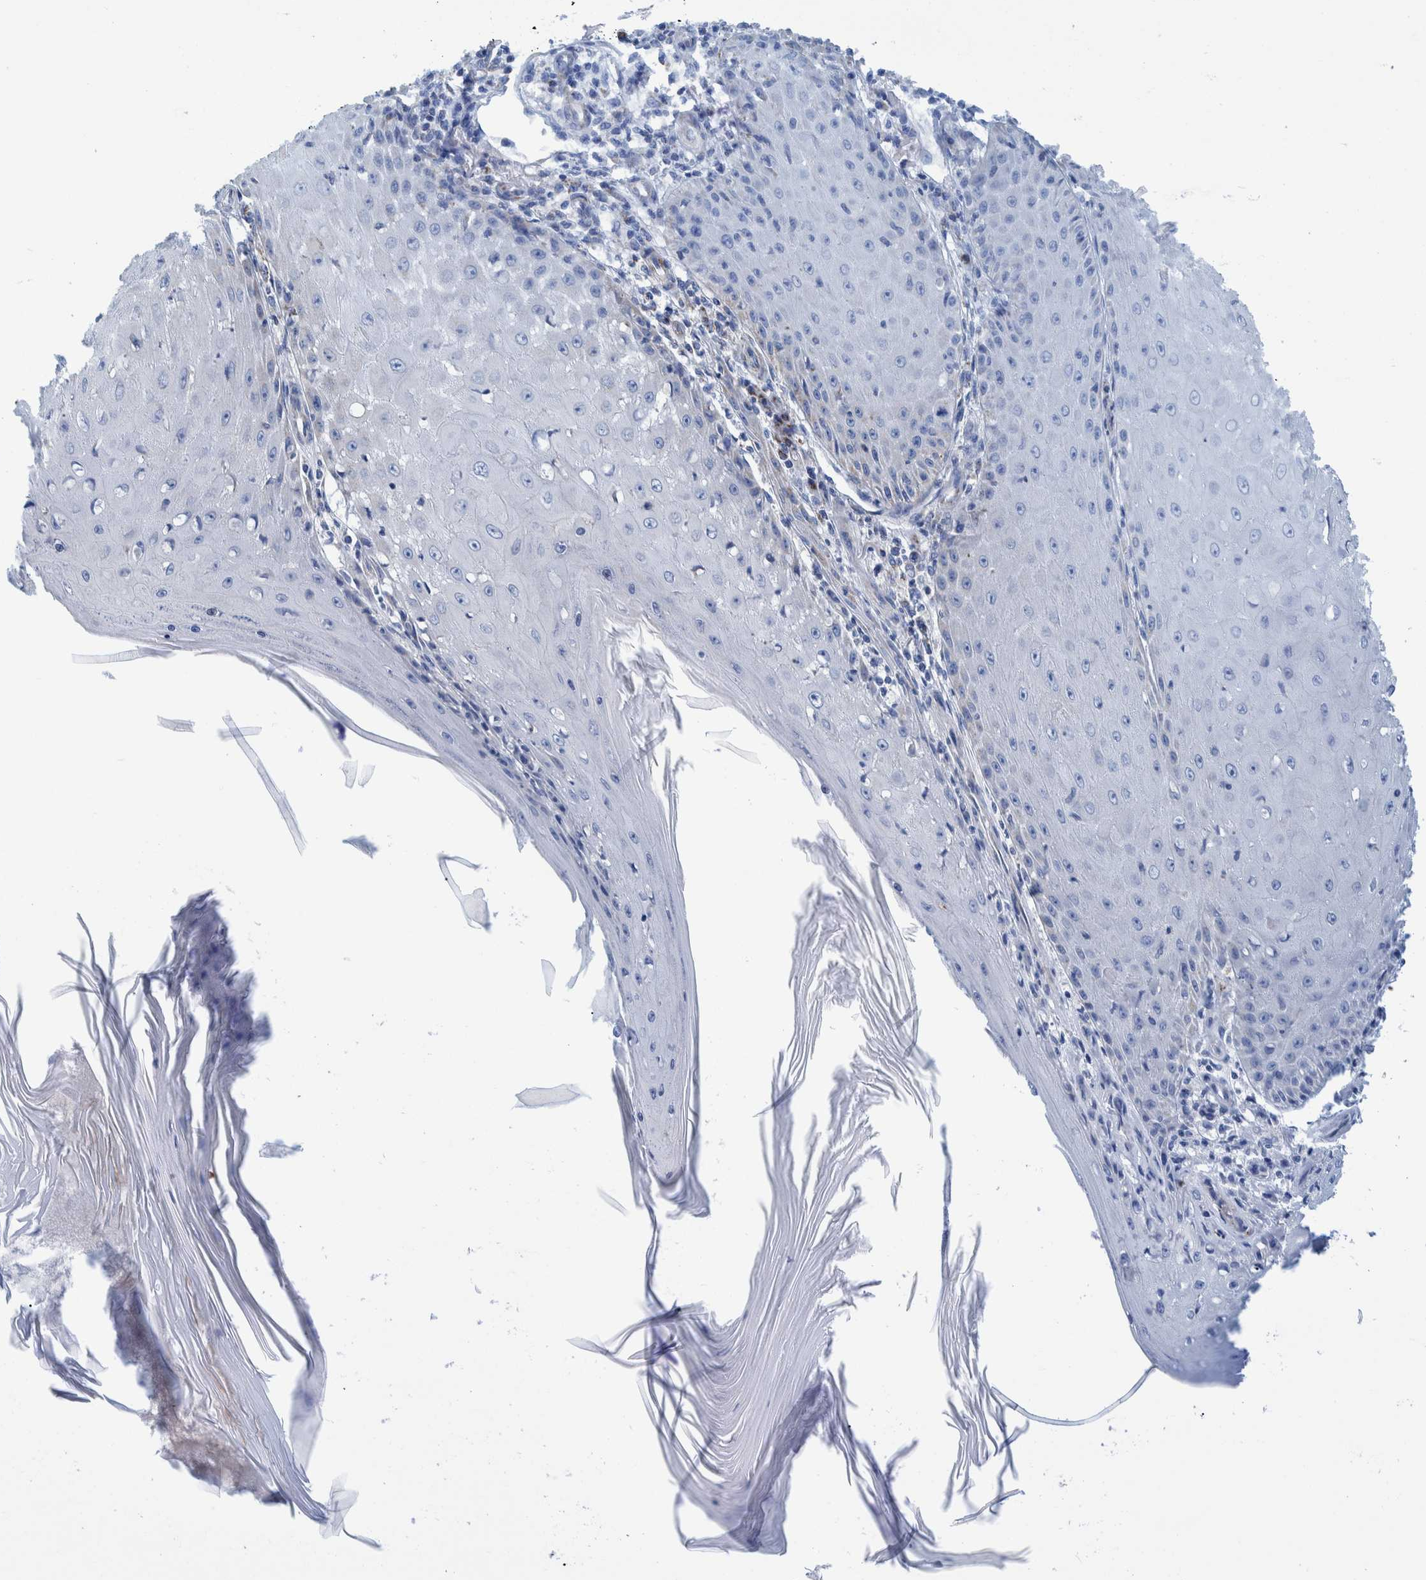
{"staining": {"intensity": "negative", "quantity": "none", "location": "none"}, "tissue": "skin cancer", "cell_type": "Tumor cells", "image_type": "cancer", "snomed": [{"axis": "morphology", "description": "Squamous cell carcinoma, NOS"}, {"axis": "topography", "description": "Skin"}], "caption": "Photomicrograph shows no significant protein expression in tumor cells of skin squamous cell carcinoma.", "gene": "BZW2", "patient": {"sex": "female", "age": 73}}